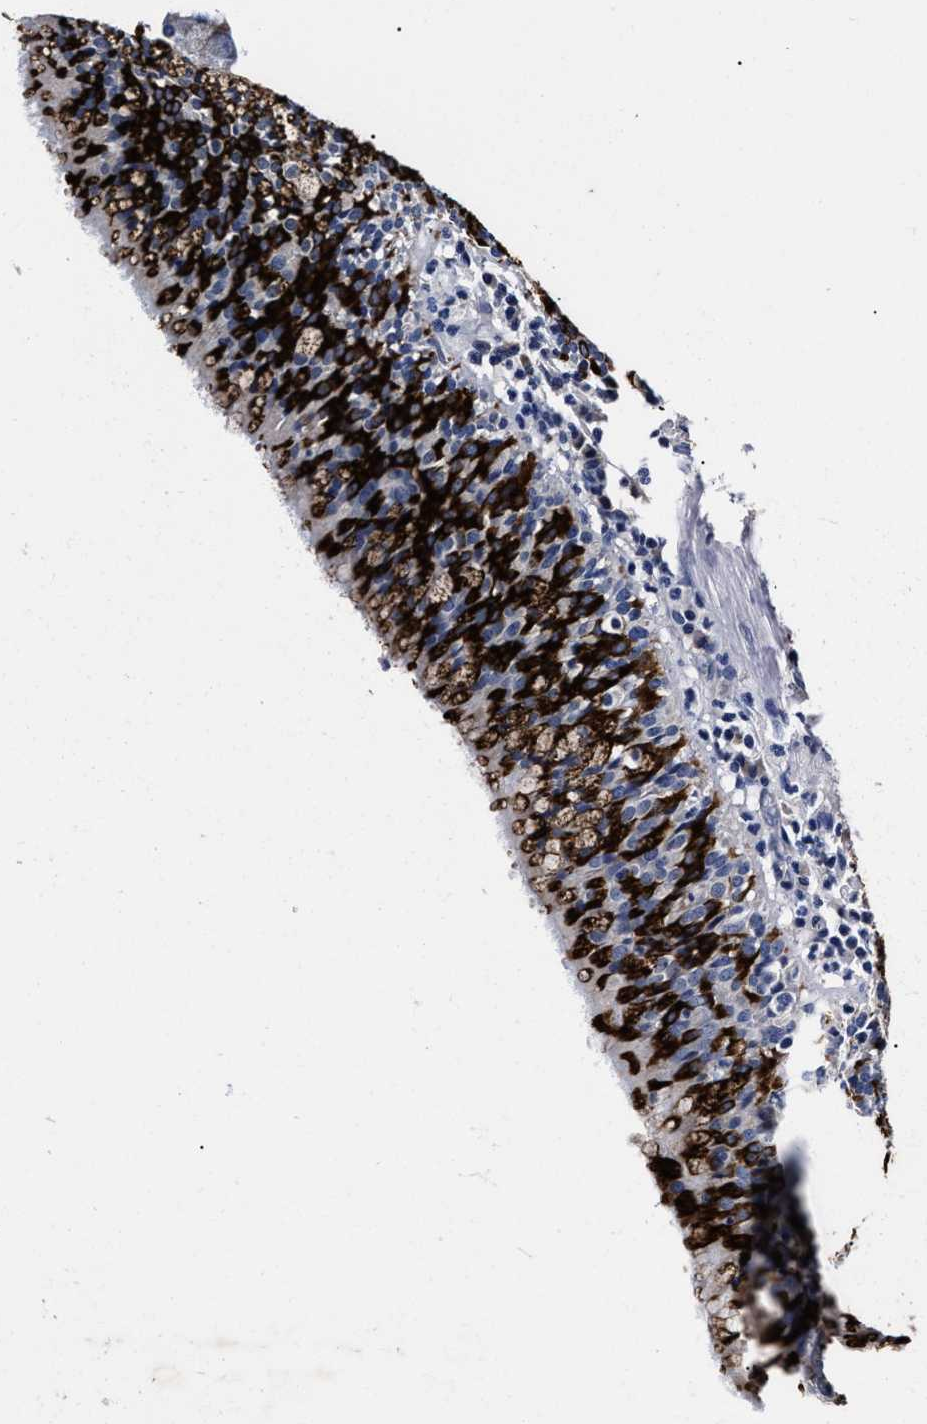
{"staining": {"intensity": "negative", "quantity": "none", "location": "none"}, "tissue": "carcinoid", "cell_type": "Tumor cells", "image_type": "cancer", "snomed": [{"axis": "morphology", "description": "Carcinoid, malignant, NOS"}, {"axis": "topography", "description": "Lung"}], "caption": "Immunohistochemistry of human carcinoid displays no expression in tumor cells.", "gene": "OLFML2A", "patient": {"sex": "male", "age": 30}}